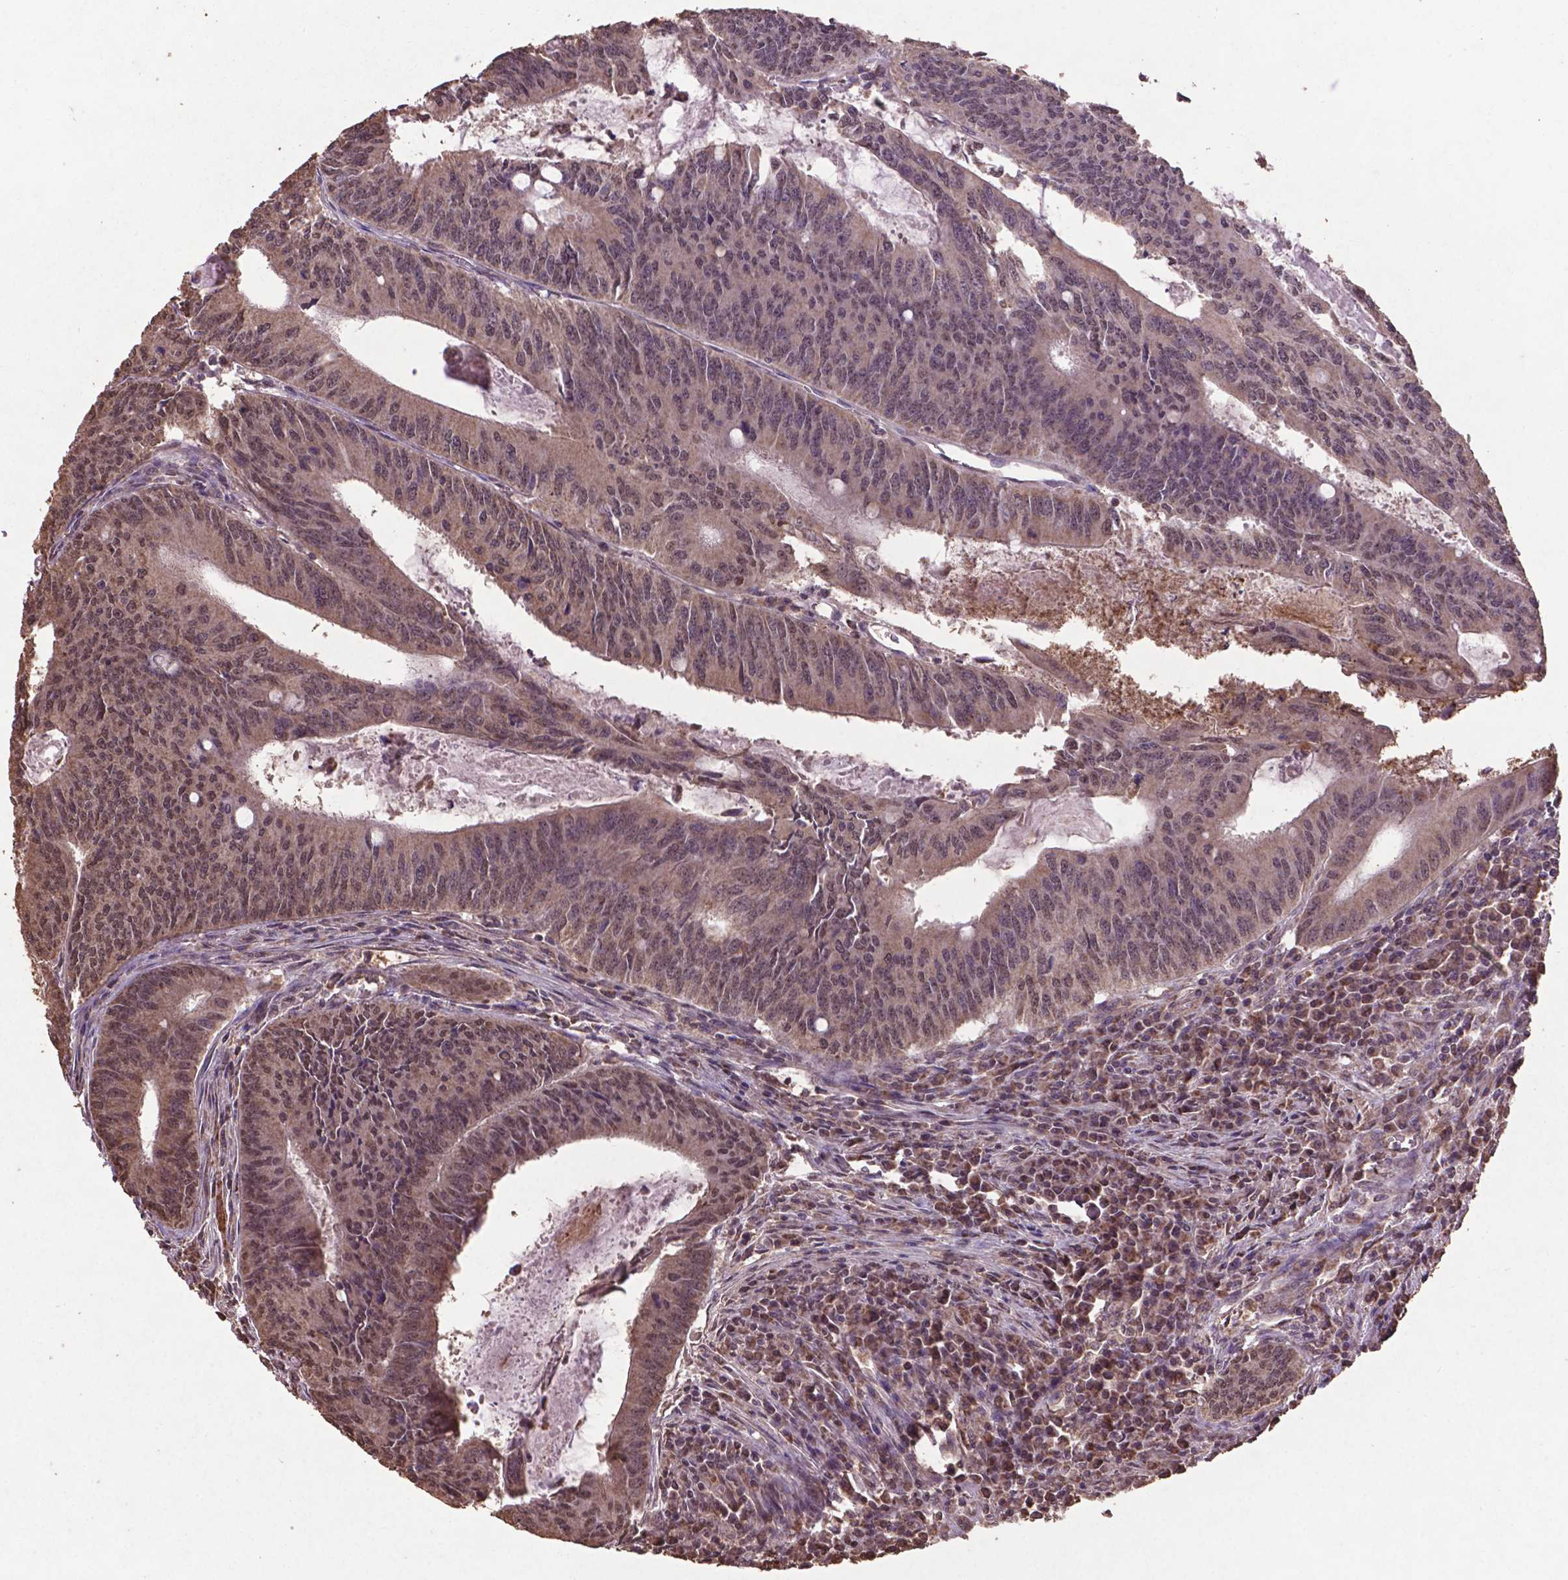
{"staining": {"intensity": "moderate", "quantity": ">75%", "location": "cytoplasmic/membranous,nuclear"}, "tissue": "colorectal cancer", "cell_type": "Tumor cells", "image_type": "cancer", "snomed": [{"axis": "morphology", "description": "Adenocarcinoma, NOS"}, {"axis": "topography", "description": "Colon"}], "caption": "Immunohistochemistry (IHC) histopathology image of neoplastic tissue: human adenocarcinoma (colorectal) stained using immunohistochemistry (IHC) displays medium levels of moderate protein expression localized specifically in the cytoplasmic/membranous and nuclear of tumor cells, appearing as a cytoplasmic/membranous and nuclear brown color.", "gene": "DCAF1", "patient": {"sex": "male", "age": 67}}